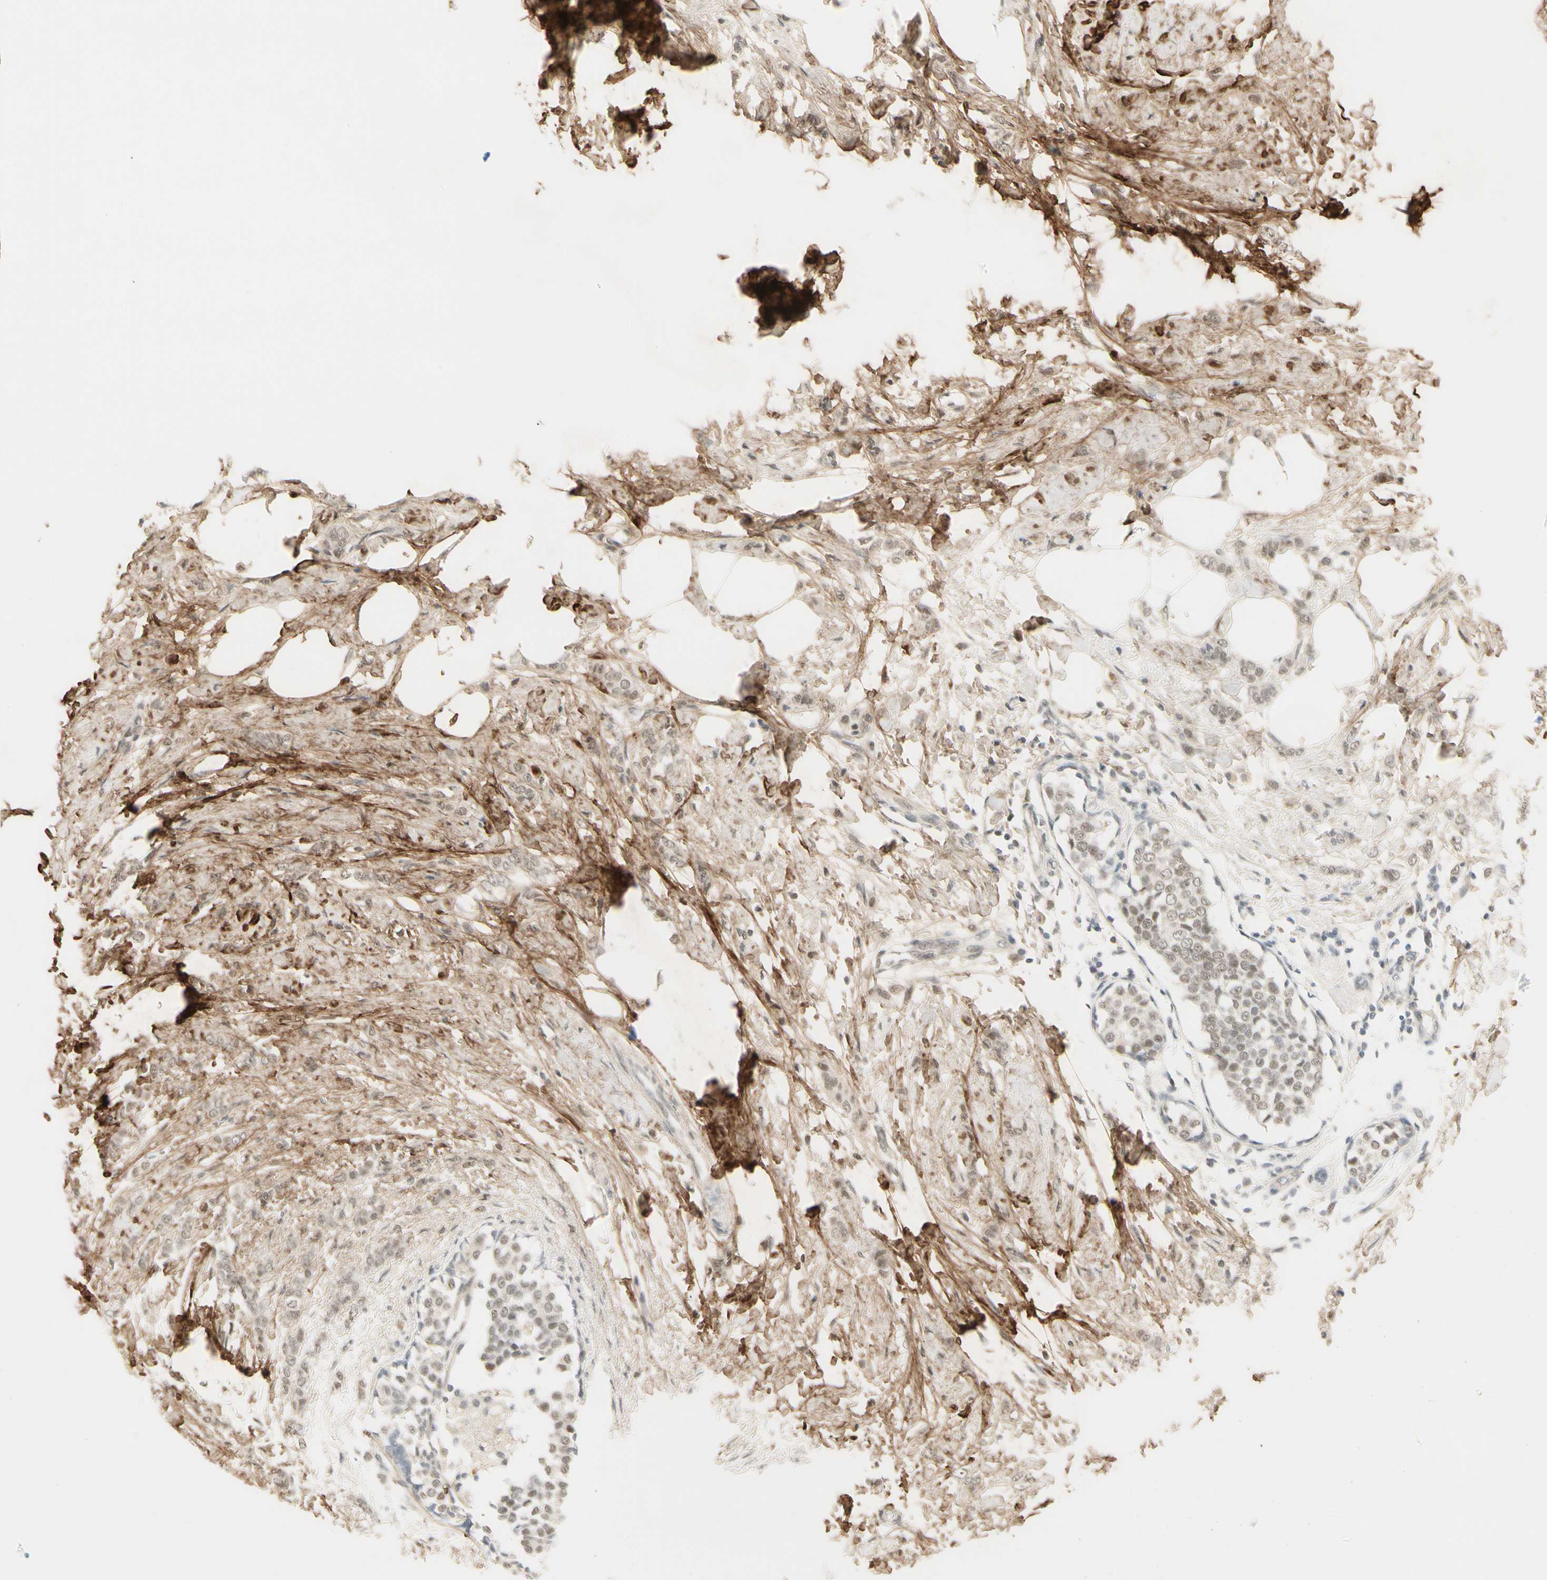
{"staining": {"intensity": "weak", "quantity": ">75%", "location": "nuclear"}, "tissue": "breast cancer", "cell_type": "Tumor cells", "image_type": "cancer", "snomed": [{"axis": "morphology", "description": "Lobular carcinoma, in situ"}, {"axis": "morphology", "description": "Lobular carcinoma"}, {"axis": "topography", "description": "Breast"}], "caption": "Breast cancer (lobular carcinoma in situ) stained with a brown dye shows weak nuclear positive staining in about >75% of tumor cells.", "gene": "ASPN", "patient": {"sex": "female", "age": 41}}